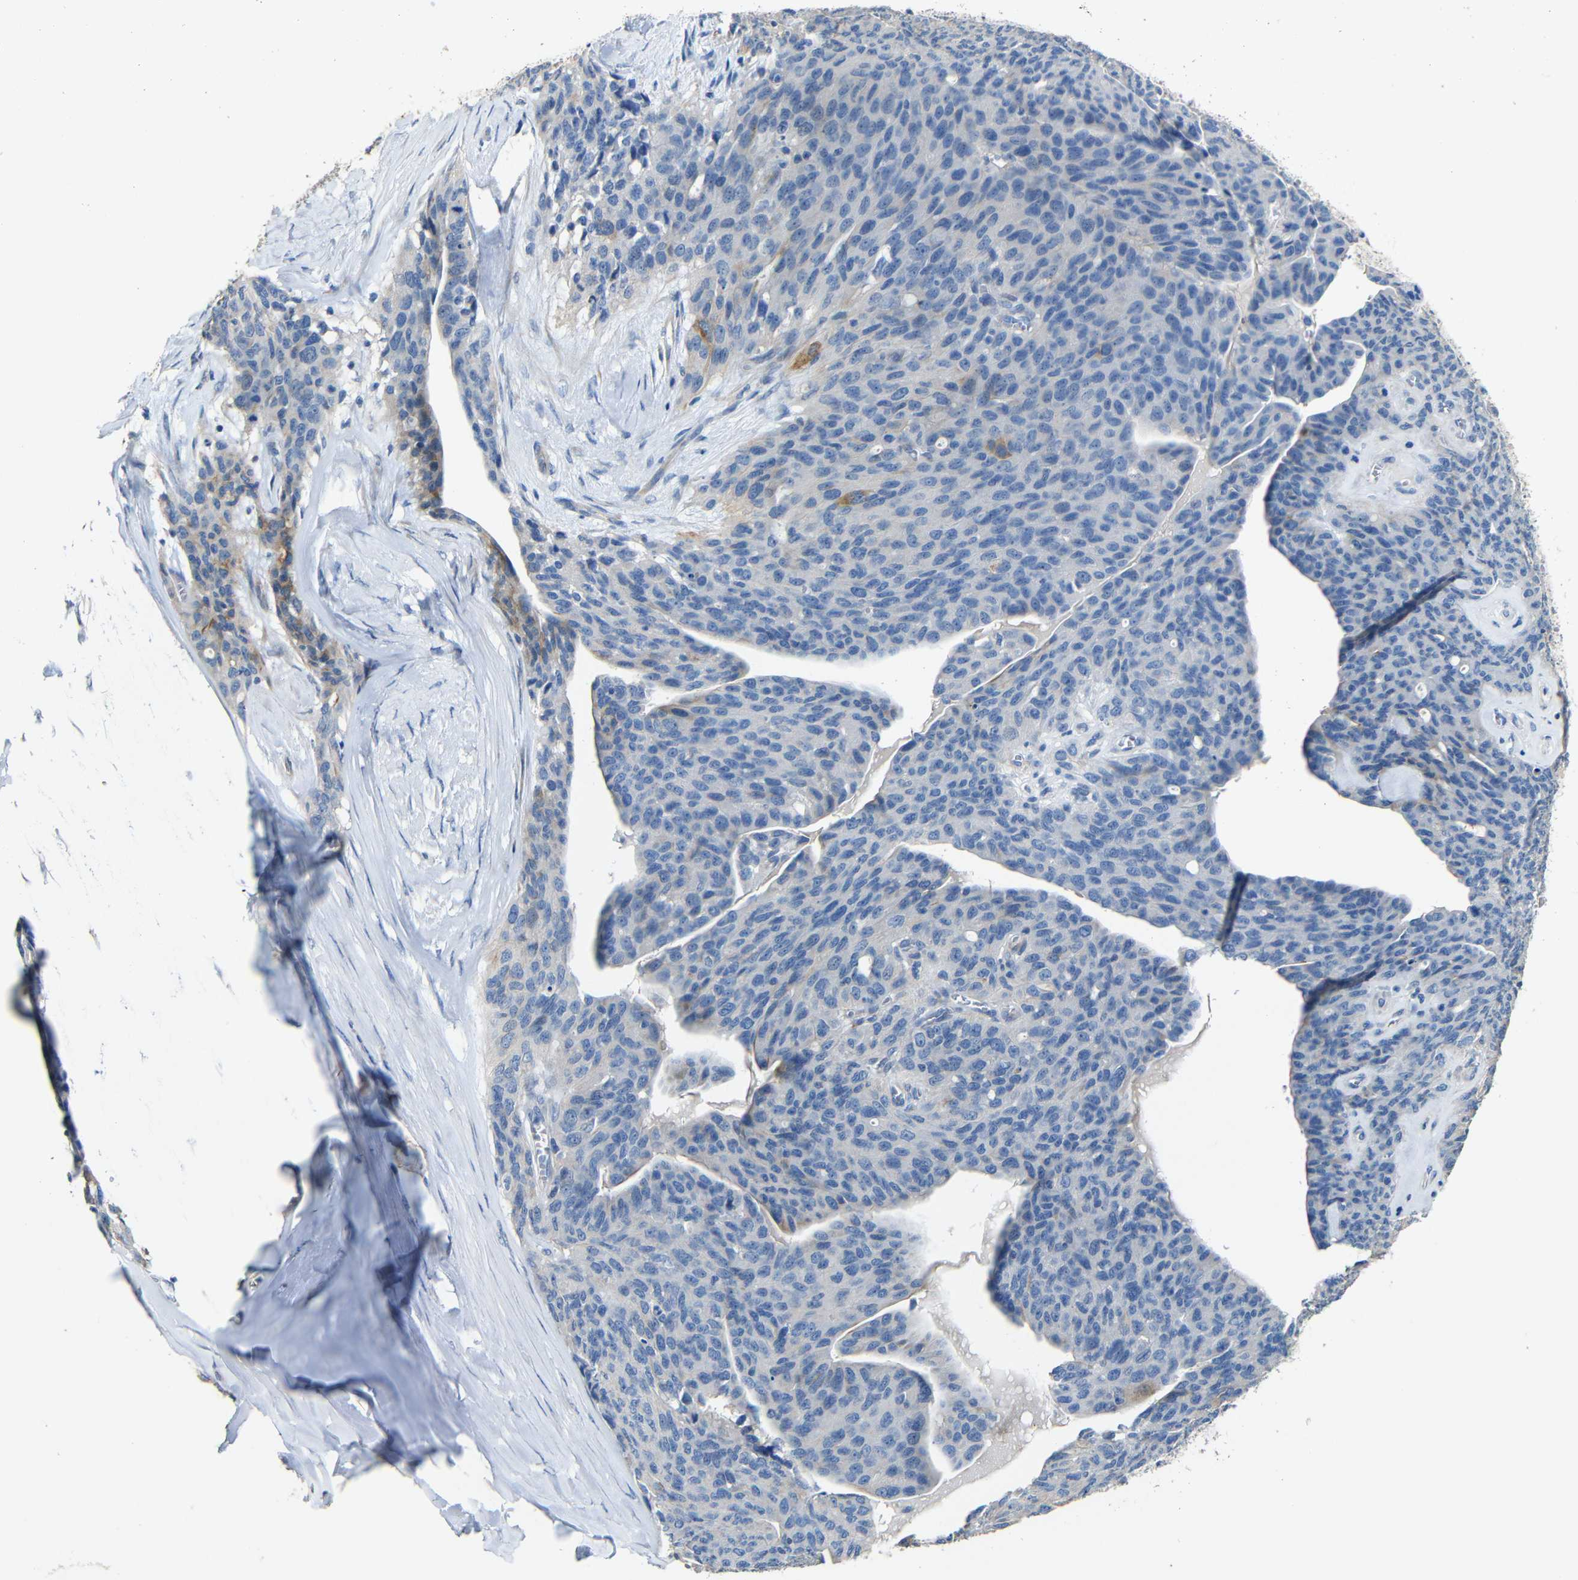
{"staining": {"intensity": "moderate", "quantity": "<25%", "location": "cytoplasmic/membranous"}, "tissue": "ovarian cancer", "cell_type": "Tumor cells", "image_type": "cancer", "snomed": [{"axis": "morphology", "description": "Carcinoma, endometroid"}, {"axis": "topography", "description": "Ovary"}], "caption": "Immunohistochemical staining of human ovarian cancer (endometroid carcinoma) exhibits low levels of moderate cytoplasmic/membranous protein staining in approximately <25% of tumor cells.", "gene": "ACKR2", "patient": {"sex": "female", "age": 60}}